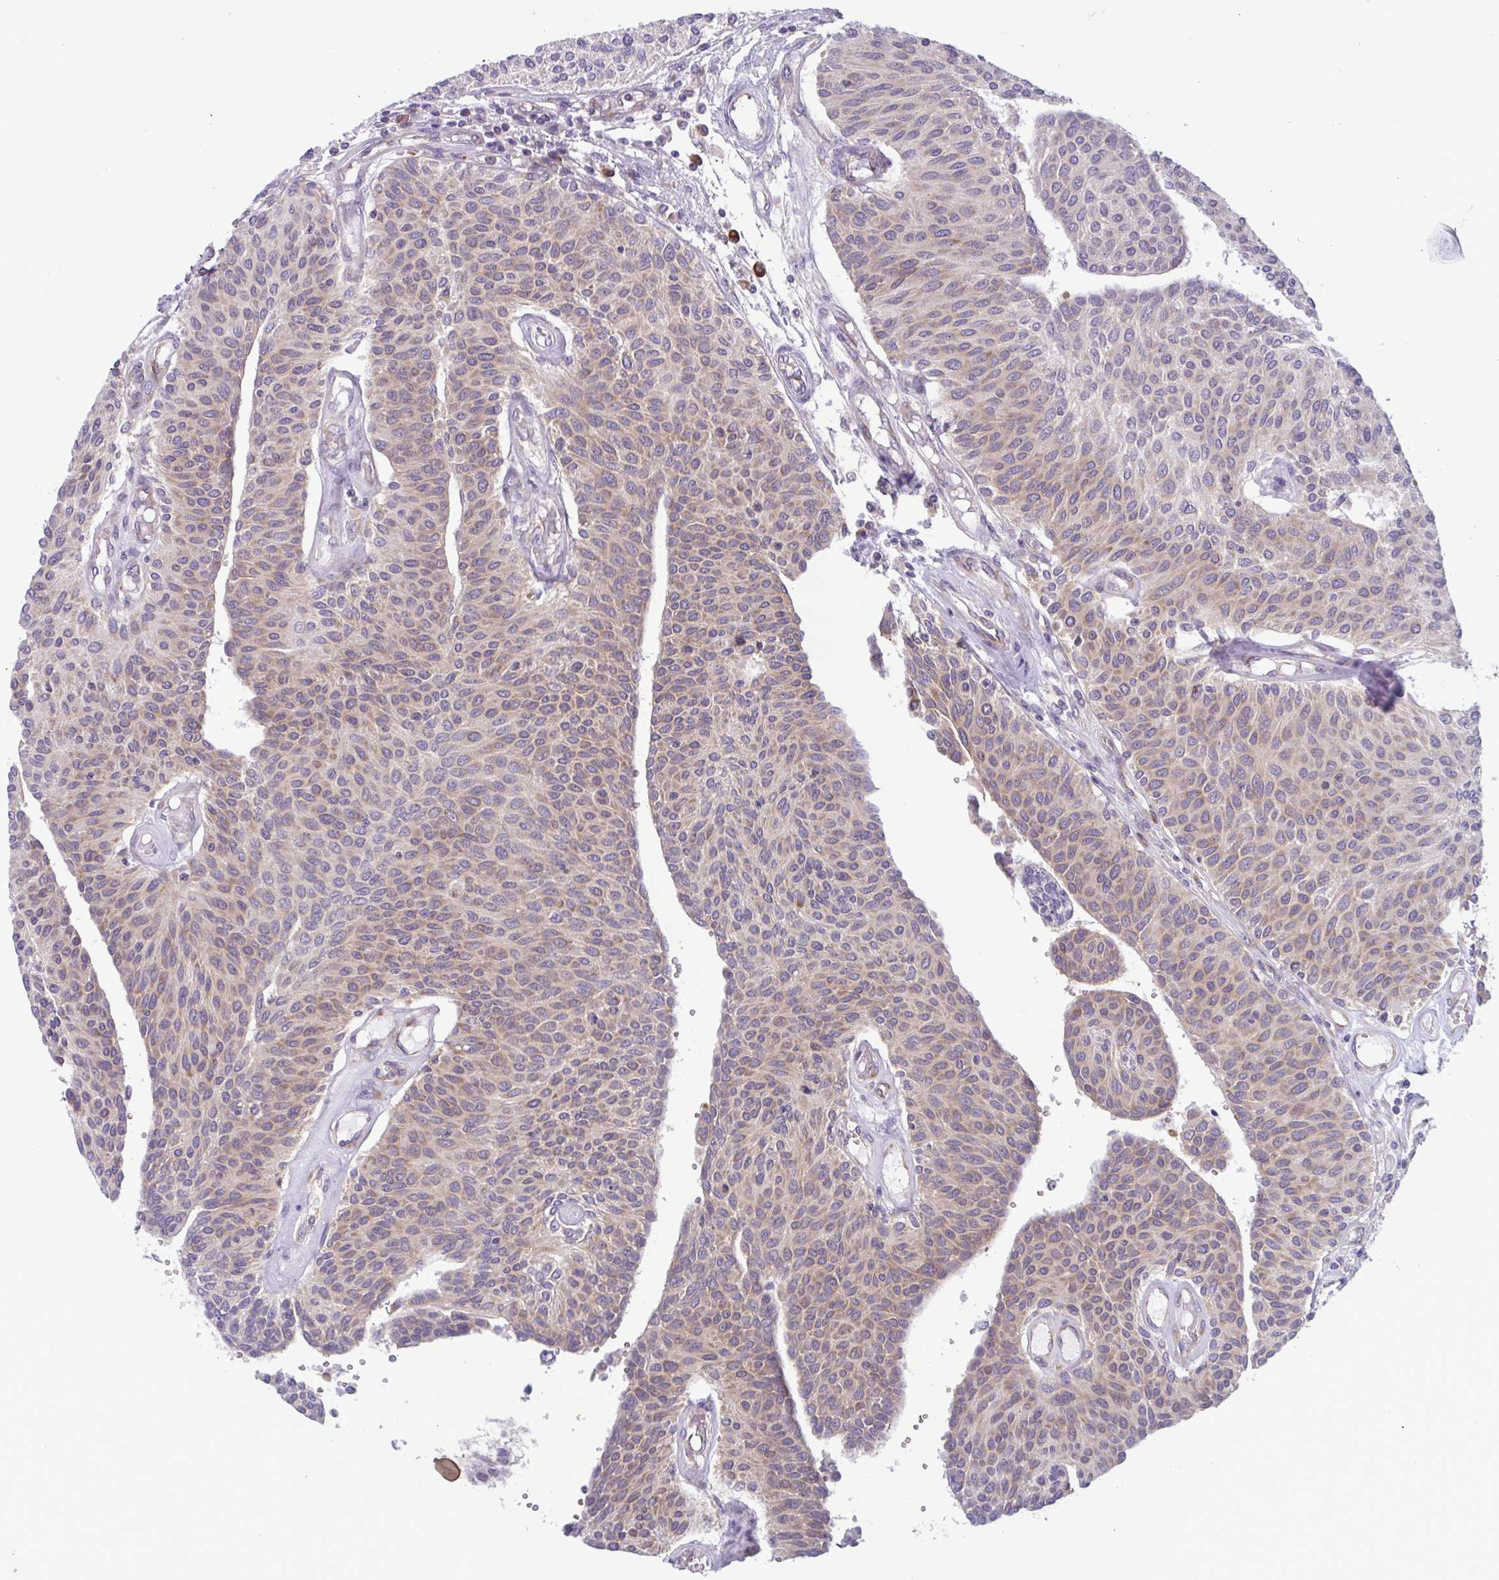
{"staining": {"intensity": "weak", "quantity": ">75%", "location": "cytoplasmic/membranous"}, "tissue": "urothelial cancer", "cell_type": "Tumor cells", "image_type": "cancer", "snomed": [{"axis": "morphology", "description": "Urothelial carcinoma, NOS"}, {"axis": "topography", "description": "Urinary bladder"}], "caption": "Approximately >75% of tumor cells in transitional cell carcinoma show weak cytoplasmic/membranous protein staining as visualized by brown immunohistochemical staining.", "gene": "RPS16", "patient": {"sex": "male", "age": 55}}